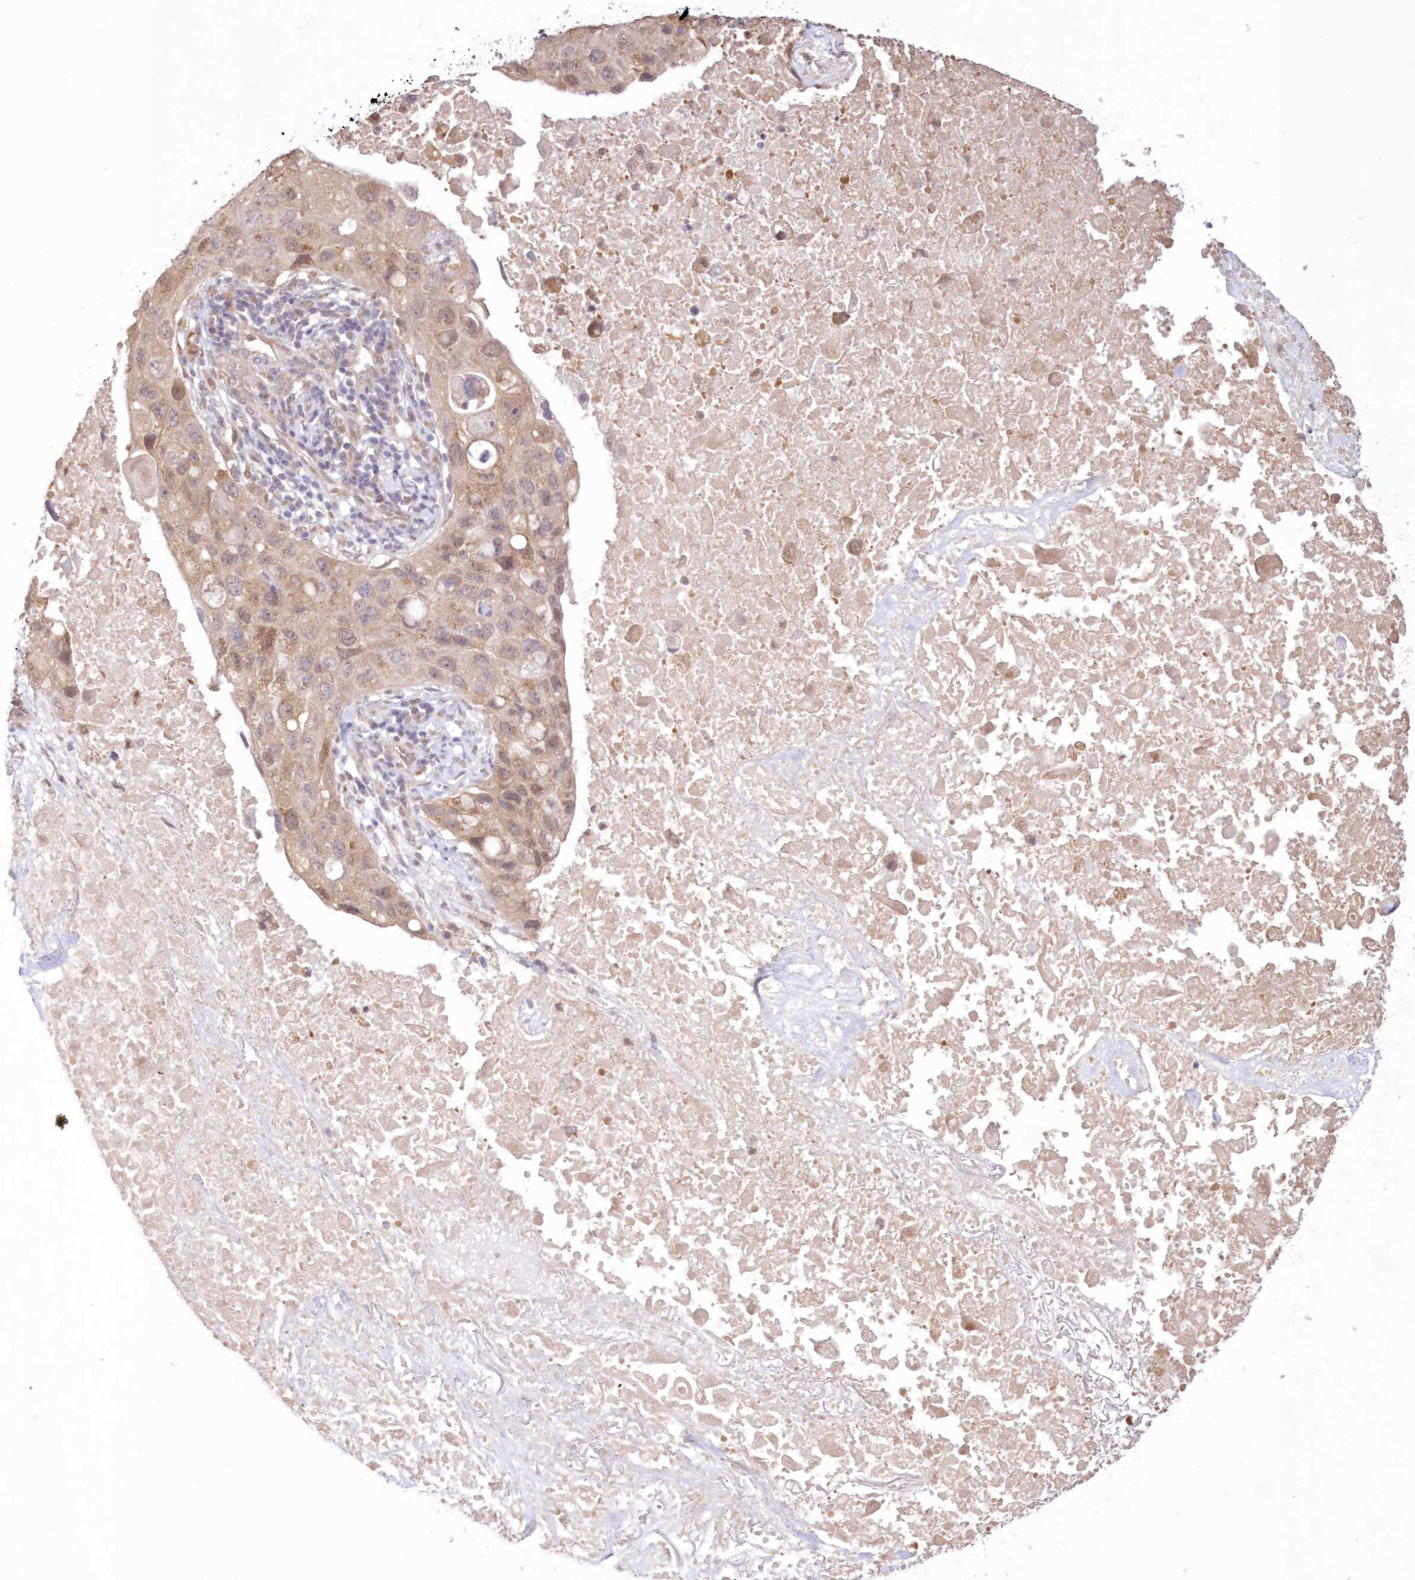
{"staining": {"intensity": "weak", "quantity": ">75%", "location": "cytoplasmic/membranous,nuclear"}, "tissue": "lung cancer", "cell_type": "Tumor cells", "image_type": "cancer", "snomed": [{"axis": "morphology", "description": "Squamous cell carcinoma, NOS"}, {"axis": "topography", "description": "Lung"}], "caption": "Immunohistochemistry image of lung cancer (squamous cell carcinoma) stained for a protein (brown), which shows low levels of weak cytoplasmic/membranous and nuclear expression in approximately >75% of tumor cells.", "gene": "RNPEP", "patient": {"sex": "female", "age": 73}}